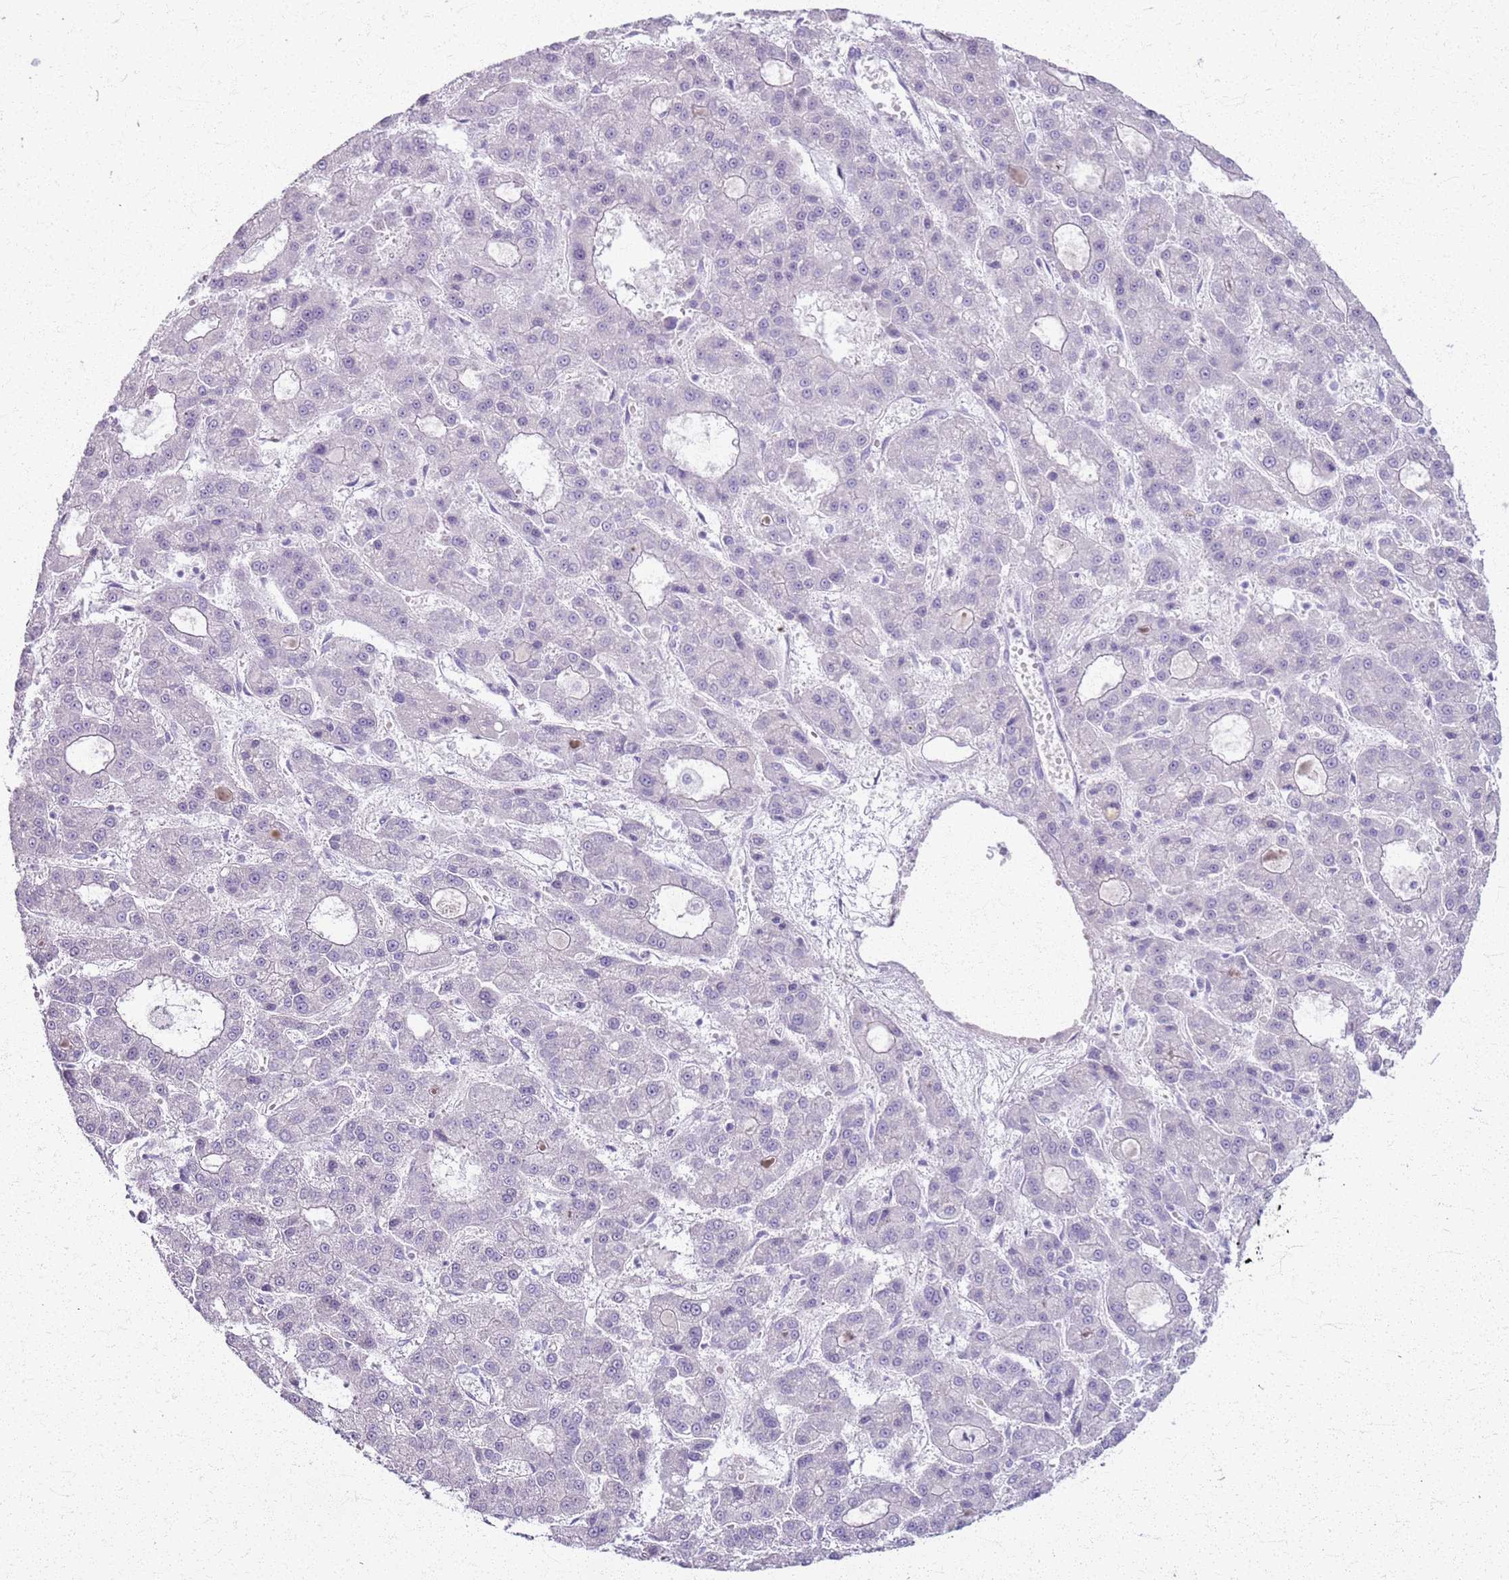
{"staining": {"intensity": "negative", "quantity": "none", "location": "none"}, "tissue": "liver cancer", "cell_type": "Tumor cells", "image_type": "cancer", "snomed": [{"axis": "morphology", "description": "Carcinoma, Hepatocellular, NOS"}, {"axis": "topography", "description": "Liver"}], "caption": "Human liver hepatocellular carcinoma stained for a protein using immunohistochemistry (IHC) shows no staining in tumor cells.", "gene": "CSRP3", "patient": {"sex": "male", "age": 70}}